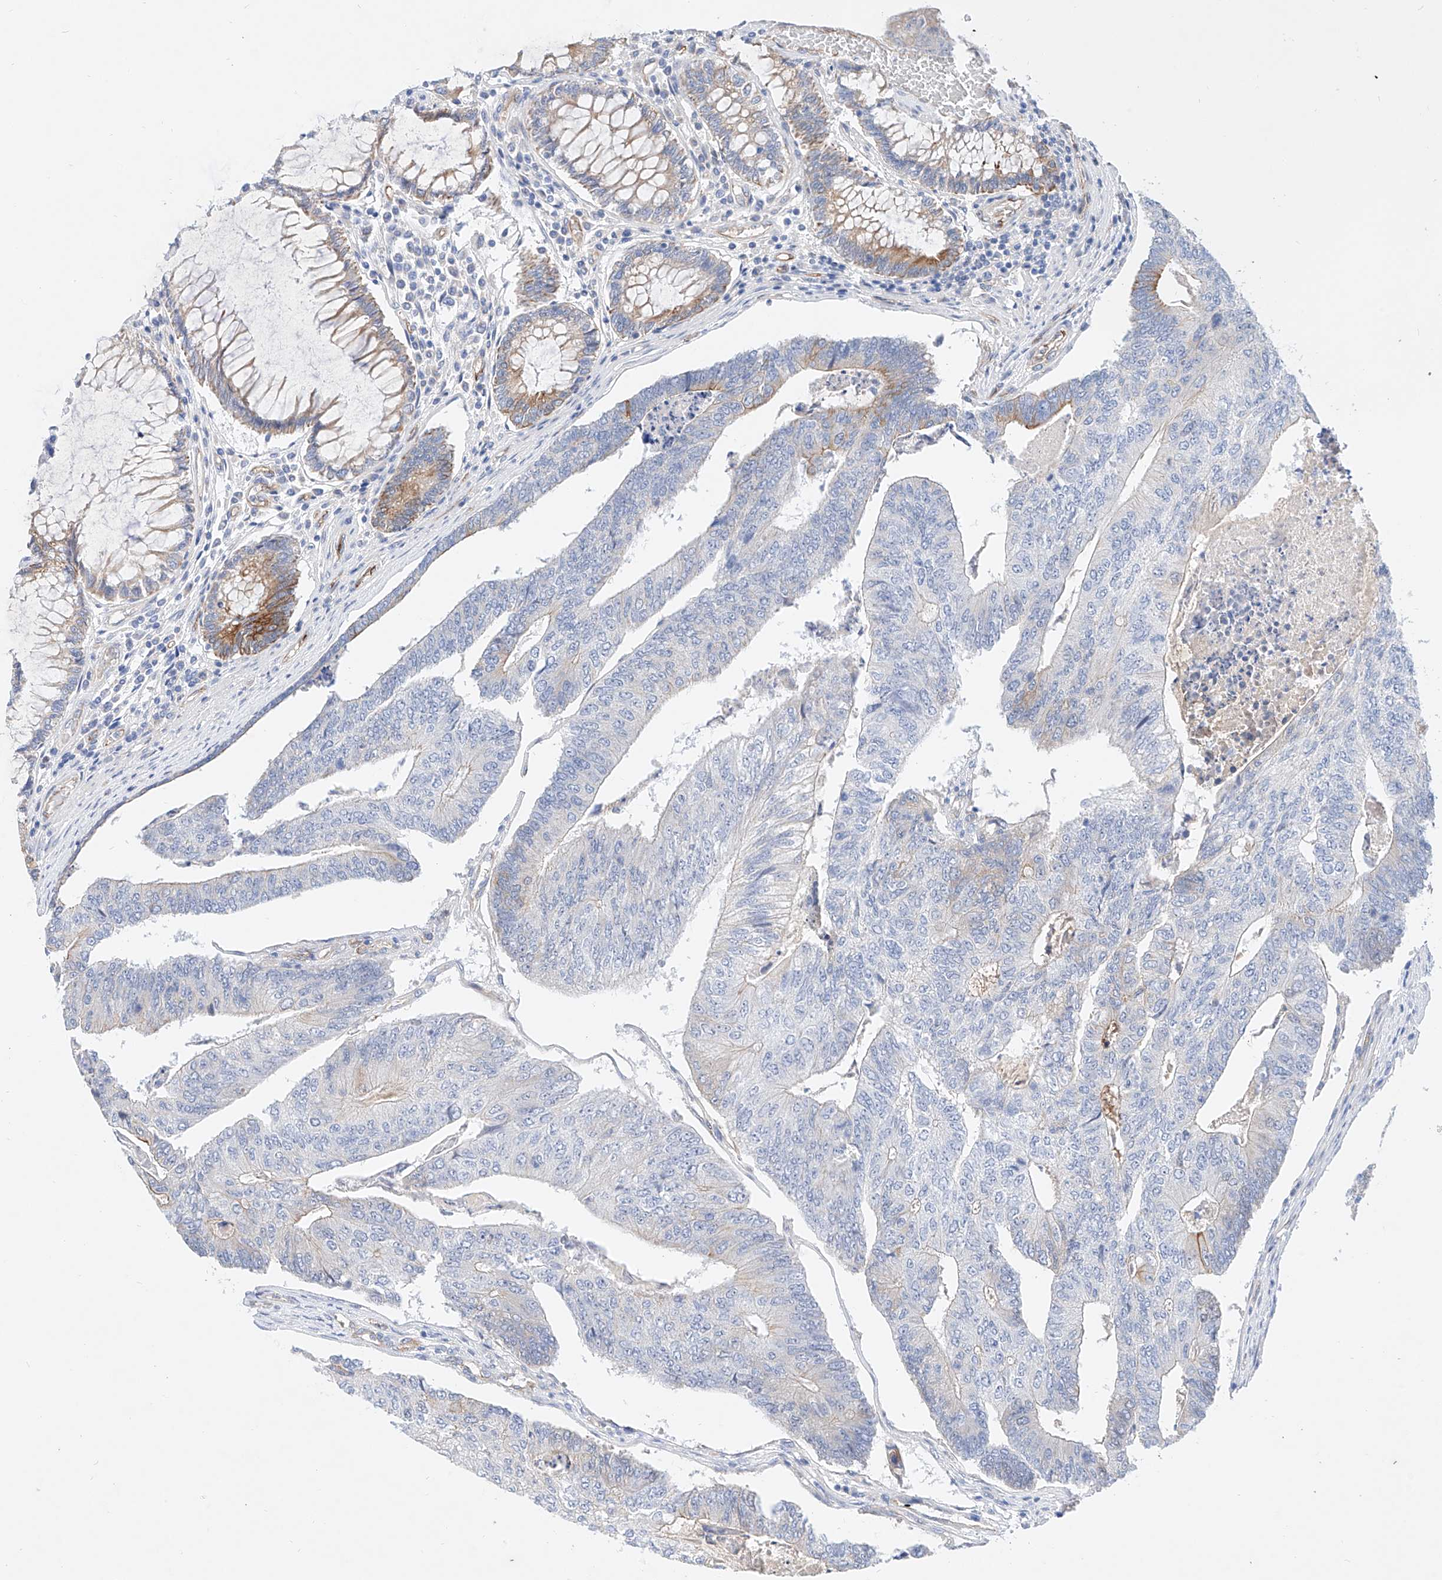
{"staining": {"intensity": "moderate", "quantity": "<25%", "location": "cytoplasmic/membranous"}, "tissue": "colorectal cancer", "cell_type": "Tumor cells", "image_type": "cancer", "snomed": [{"axis": "morphology", "description": "Adenocarcinoma, NOS"}, {"axis": "topography", "description": "Colon"}], "caption": "Protein expression analysis of colorectal adenocarcinoma shows moderate cytoplasmic/membranous staining in approximately <25% of tumor cells.", "gene": "SBSPON", "patient": {"sex": "female", "age": 67}}